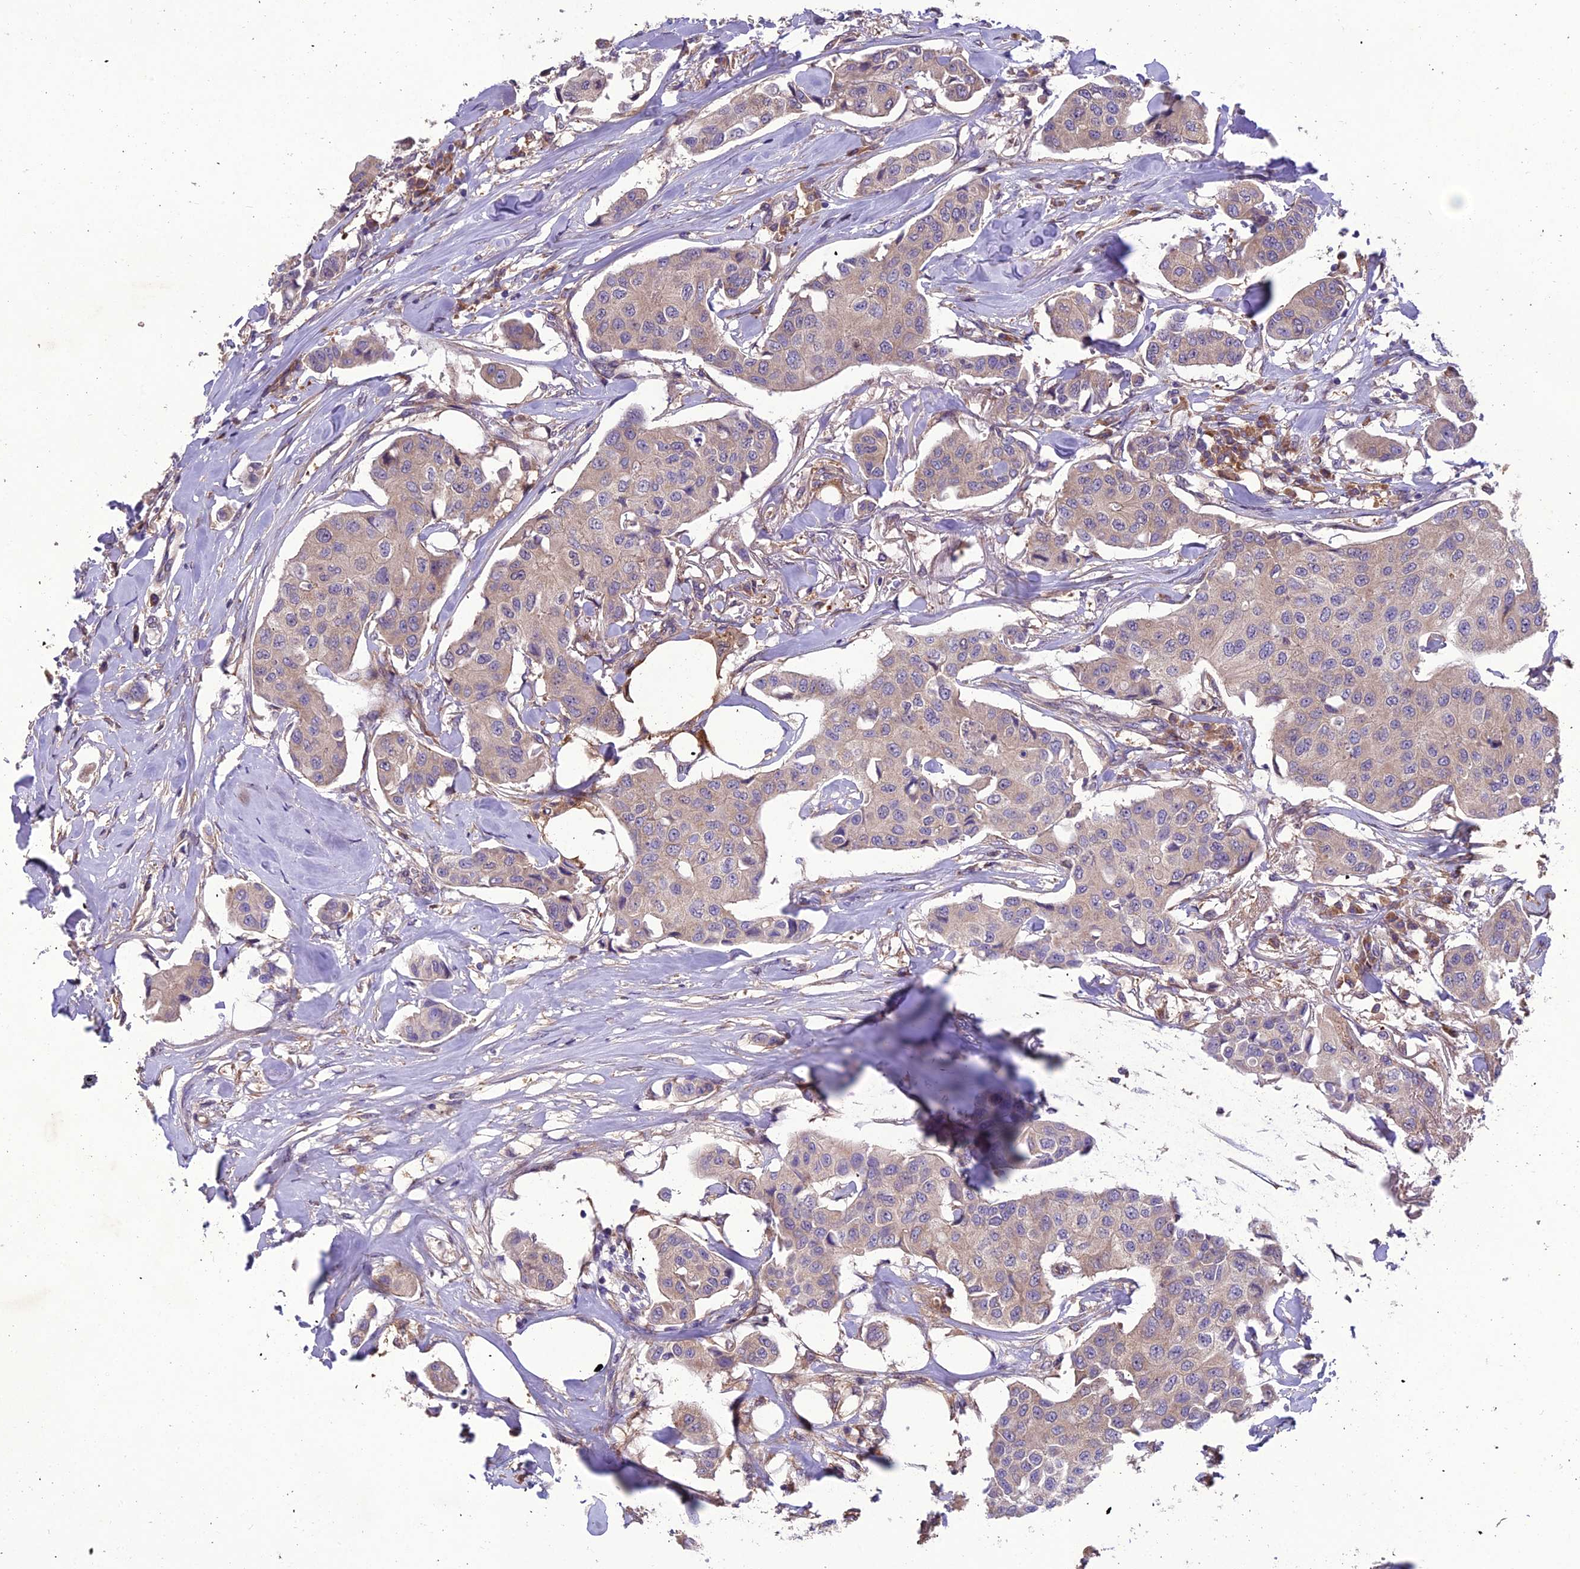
{"staining": {"intensity": "weak", "quantity": "<25%", "location": "cytoplasmic/membranous"}, "tissue": "breast cancer", "cell_type": "Tumor cells", "image_type": "cancer", "snomed": [{"axis": "morphology", "description": "Duct carcinoma"}, {"axis": "topography", "description": "Breast"}], "caption": "There is no significant staining in tumor cells of breast cancer (intraductal carcinoma).", "gene": "CENPL", "patient": {"sex": "female", "age": 80}}